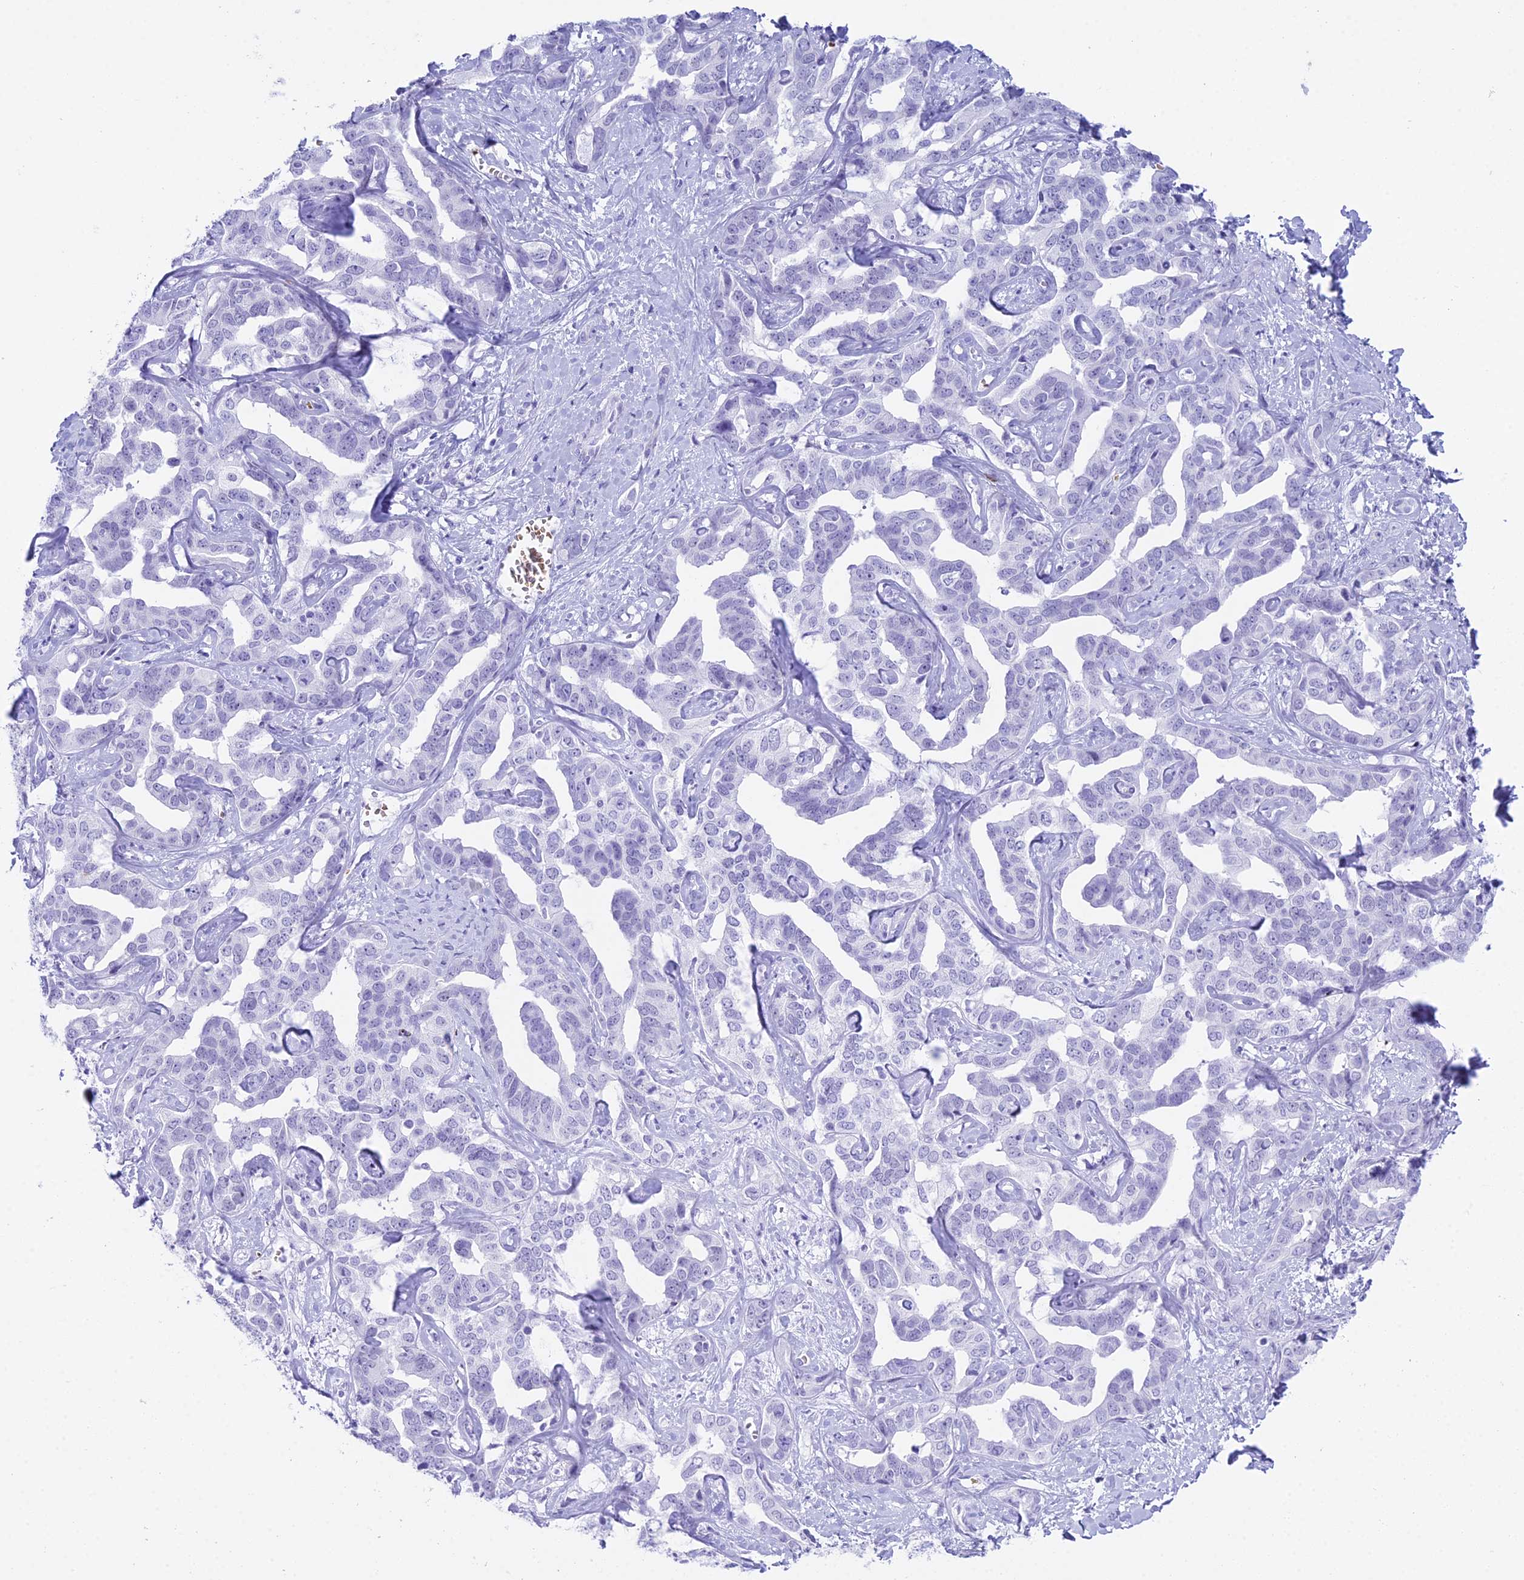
{"staining": {"intensity": "negative", "quantity": "none", "location": "none"}, "tissue": "liver cancer", "cell_type": "Tumor cells", "image_type": "cancer", "snomed": [{"axis": "morphology", "description": "Cholangiocarcinoma"}, {"axis": "topography", "description": "Liver"}], "caption": "High power microscopy image of an immunohistochemistry (IHC) photomicrograph of cholangiocarcinoma (liver), revealing no significant staining in tumor cells. (Brightfield microscopy of DAB immunohistochemistry at high magnification).", "gene": "RNPS1", "patient": {"sex": "male", "age": 59}}